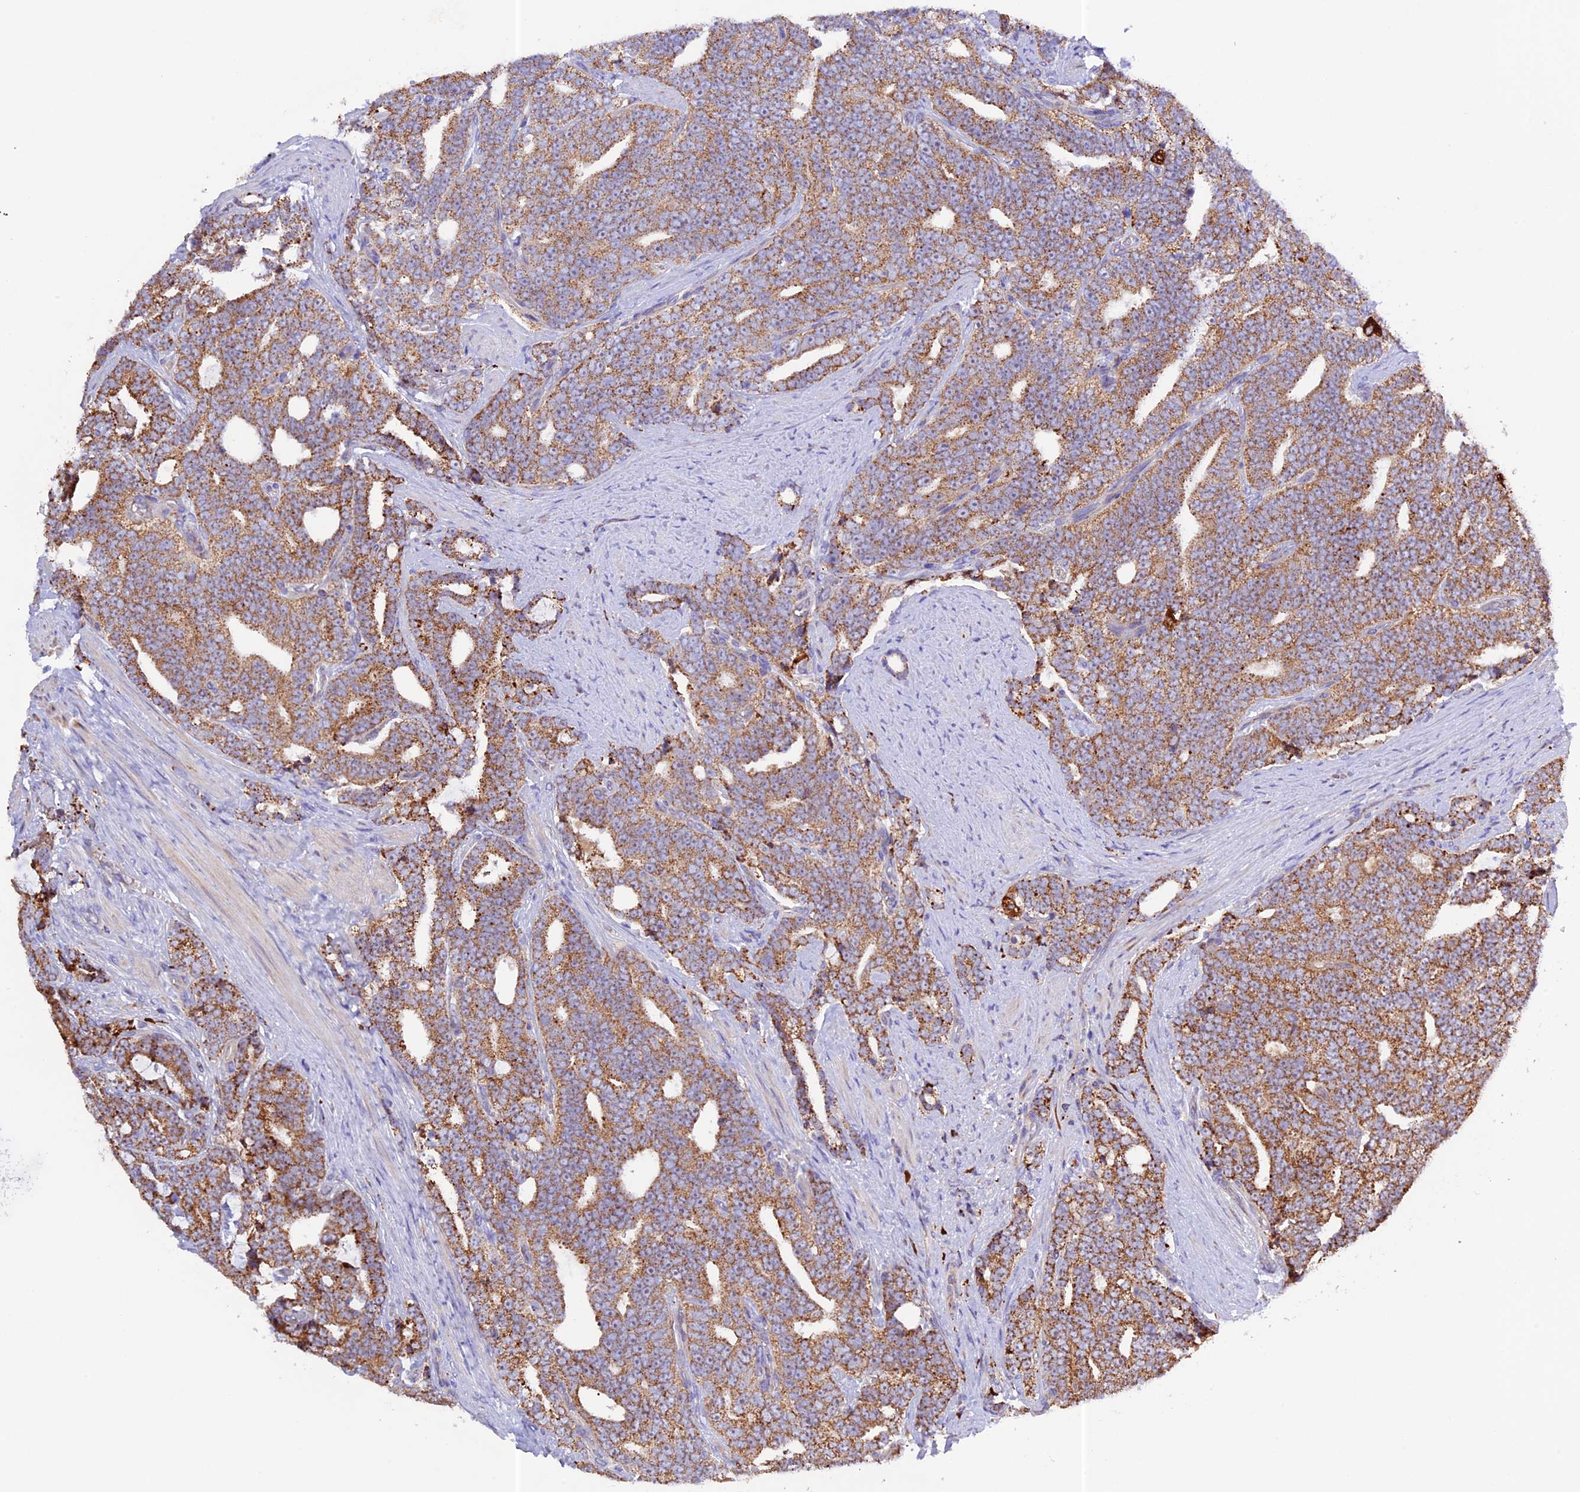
{"staining": {"intensity": "moderate", "quantity": ">75%", "location": "cytoplasmic/membranous"}, "tissue": "prostate cancer", "cell_type": "Tumor cells", "image_type": "cancer", "snomed": [{"axis": "morphology", "description": "Adenocarcinoma, High grade"}, {"axis": "topography", "description": "Prostate and seminal vesicle, NOS"}], "caption": "A brown stain labels moderate cytoplasmic/membranous positivity of a protein in prostate cancer (adenocarcinoma (high-grade)) tumor cells. (Stains: DAB (3,3'-diaminobenzidine) in brown, nuclei in blue, Microscopy: brightfield microscopy at high magnification).", "gene": "METTL22", "patient": {"sex": "male", "age": 67}}